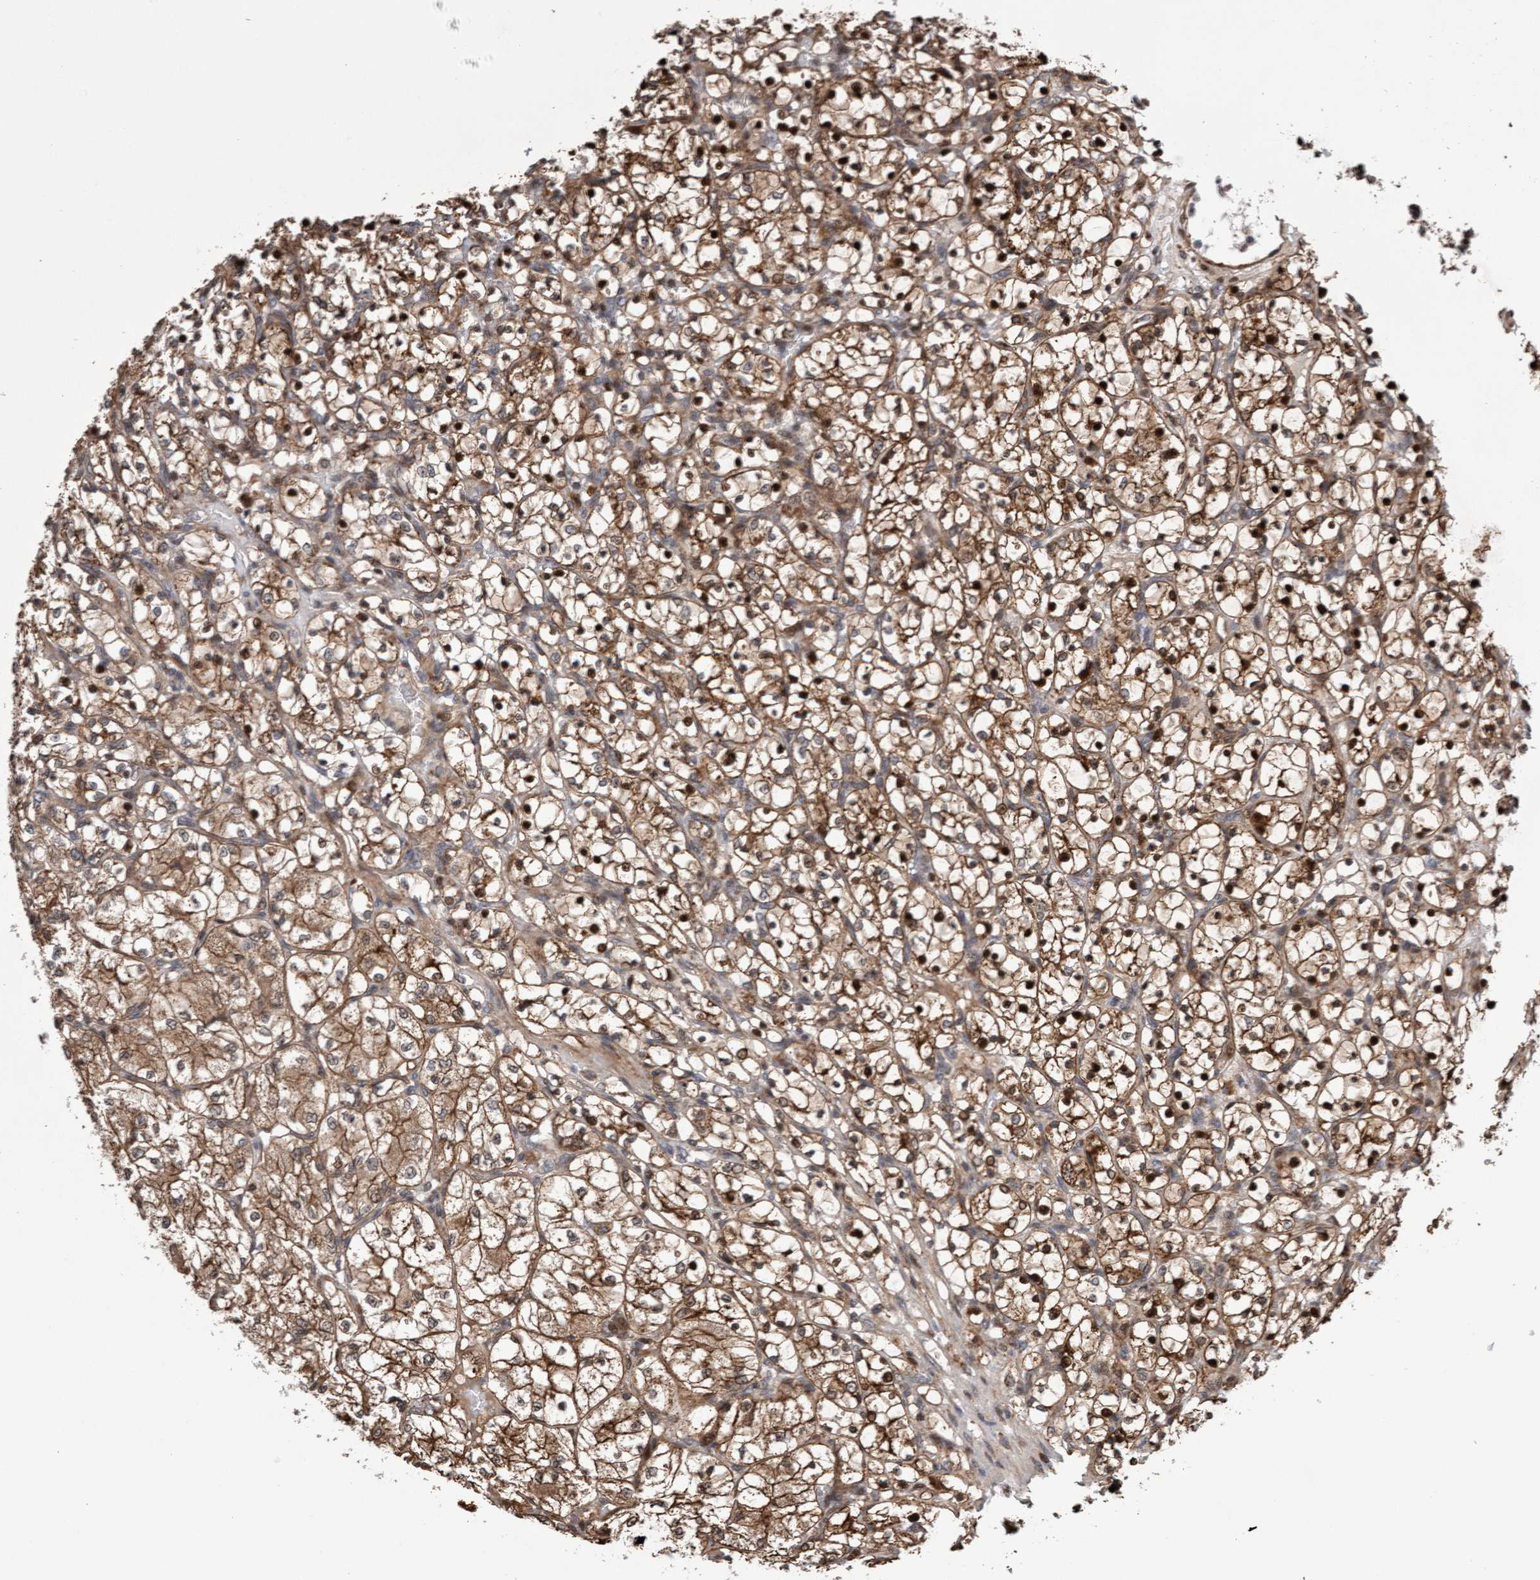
{"staining": {"intensity": "moderate", "quantity": ">75%", "location": "cytoplasmic/membranous"}, "tissue": "renal cancer", "cell_type": "Tumor cells", "image_type": "cancer", "snomed": [{"axis": "morphology", "description": "Adenocarcinoma, NOS"}, {"axis": "topography", "description": "Kidney"}], "caption": "IHC histopathology image of neoplastic tissue: human renal cancer stained using immunohistochemistry (IHC) shows medium levels of moderate protein expression localized specifically in the cytoplasmic/membranous of tumor cells, appearing as a cytoplasmic/membranous brown color.", "gene": "PECR", "patient": {"sex": "female", "age": 69}}